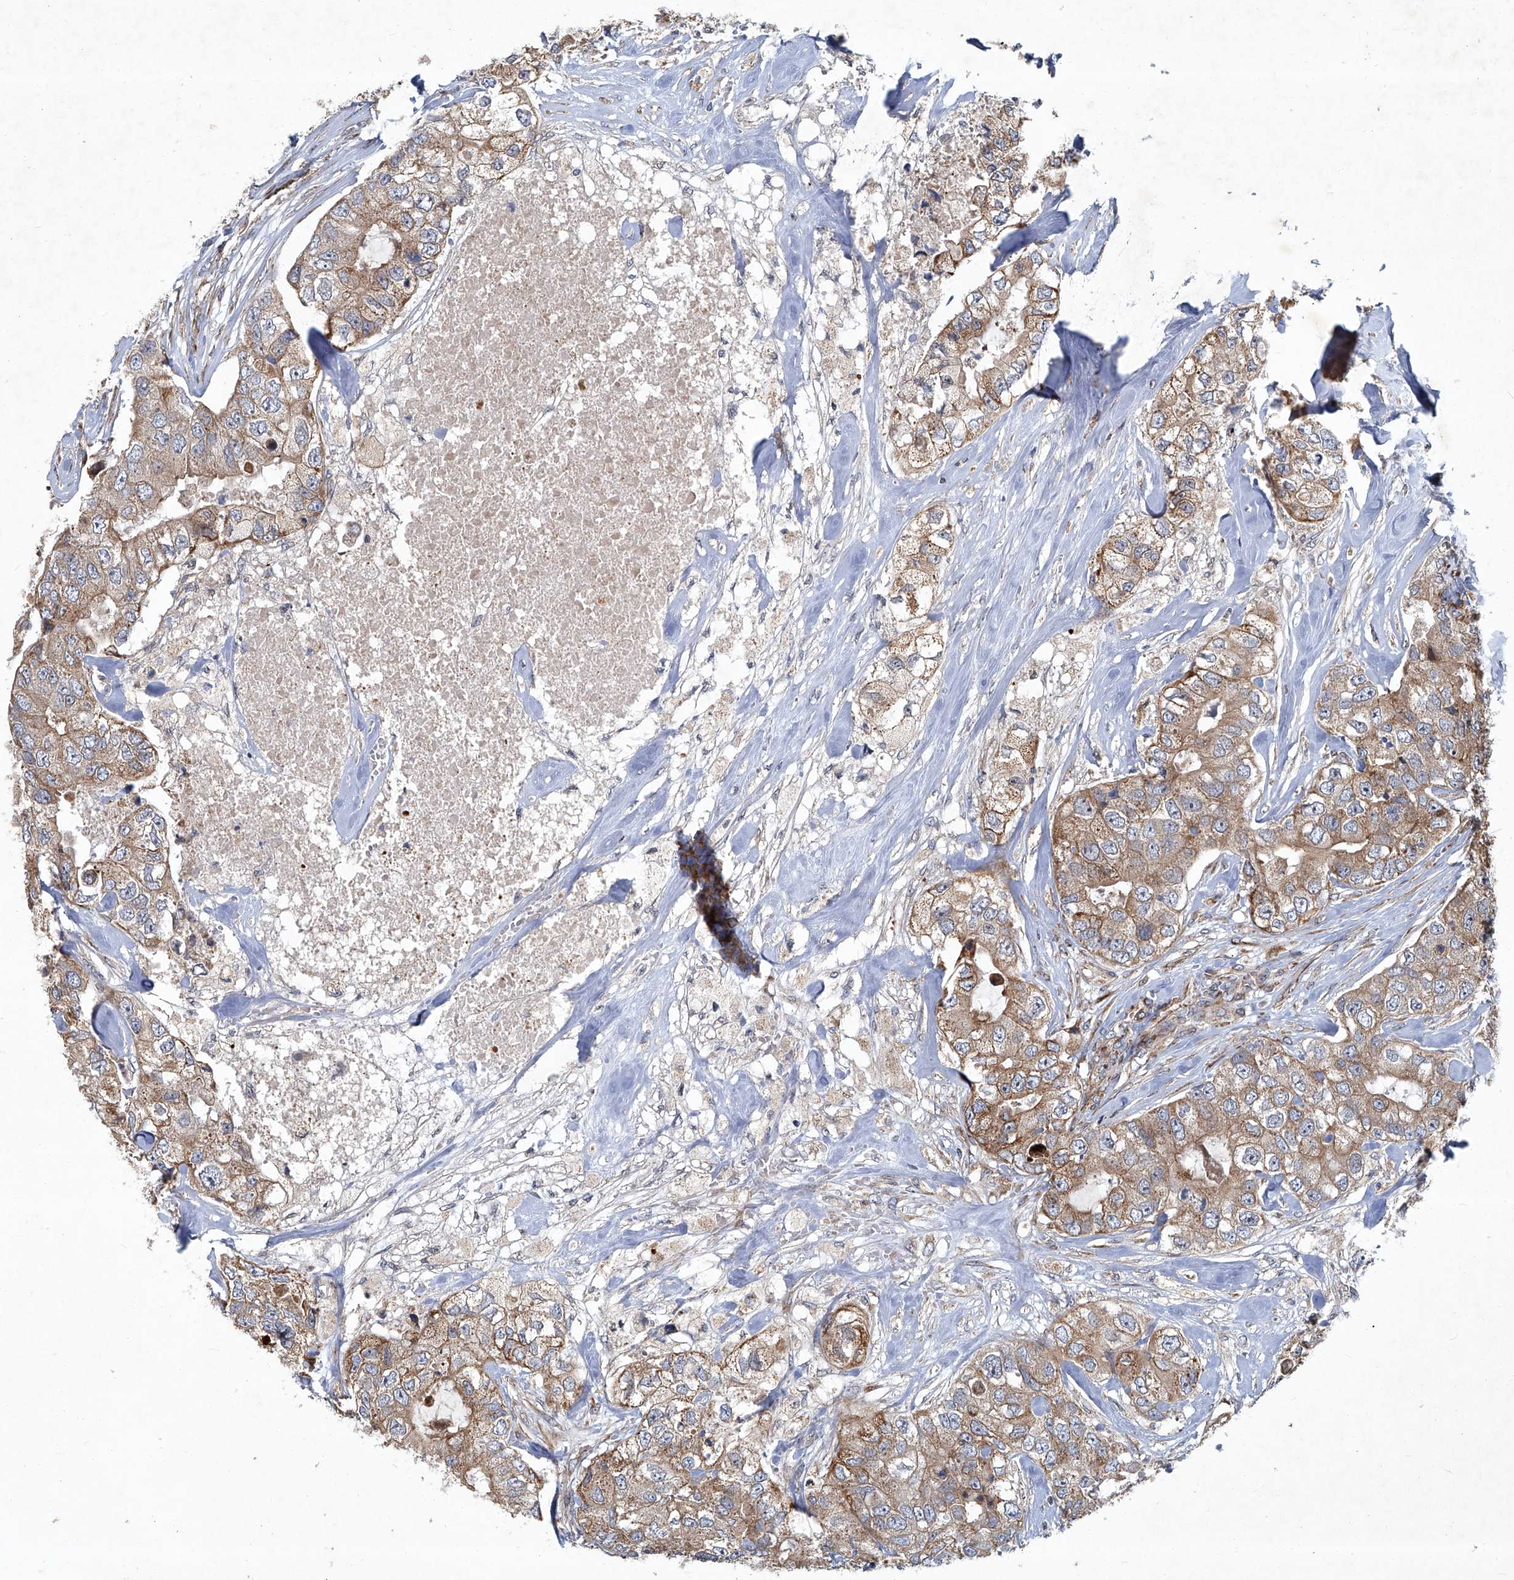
{"staining": {"intensity": "moderate", "quantity": ">75%", "location": "cytoplasmic/membranous"}, "tissue": "breast cancer", "cell_type": "Tumor cells", "image_type": "cancer", "snomed": [{"axis": "morphology", "description": "Duct carcinoma"}, {"axis": "topography", "description": "Breast"}], "caption": "Invasive ductal carcinoma (breast) tissue exhibits moderate cytoplasmic/membranous positivity in about >75% of tumor cells, visualized by immunohistochemistry. (DAB (3,3'-diaminobenzidine) IHC with brightfield microscopy, high magnification).", "gene": "GPR132", "patient": {"sex": "female", "age": 62}}